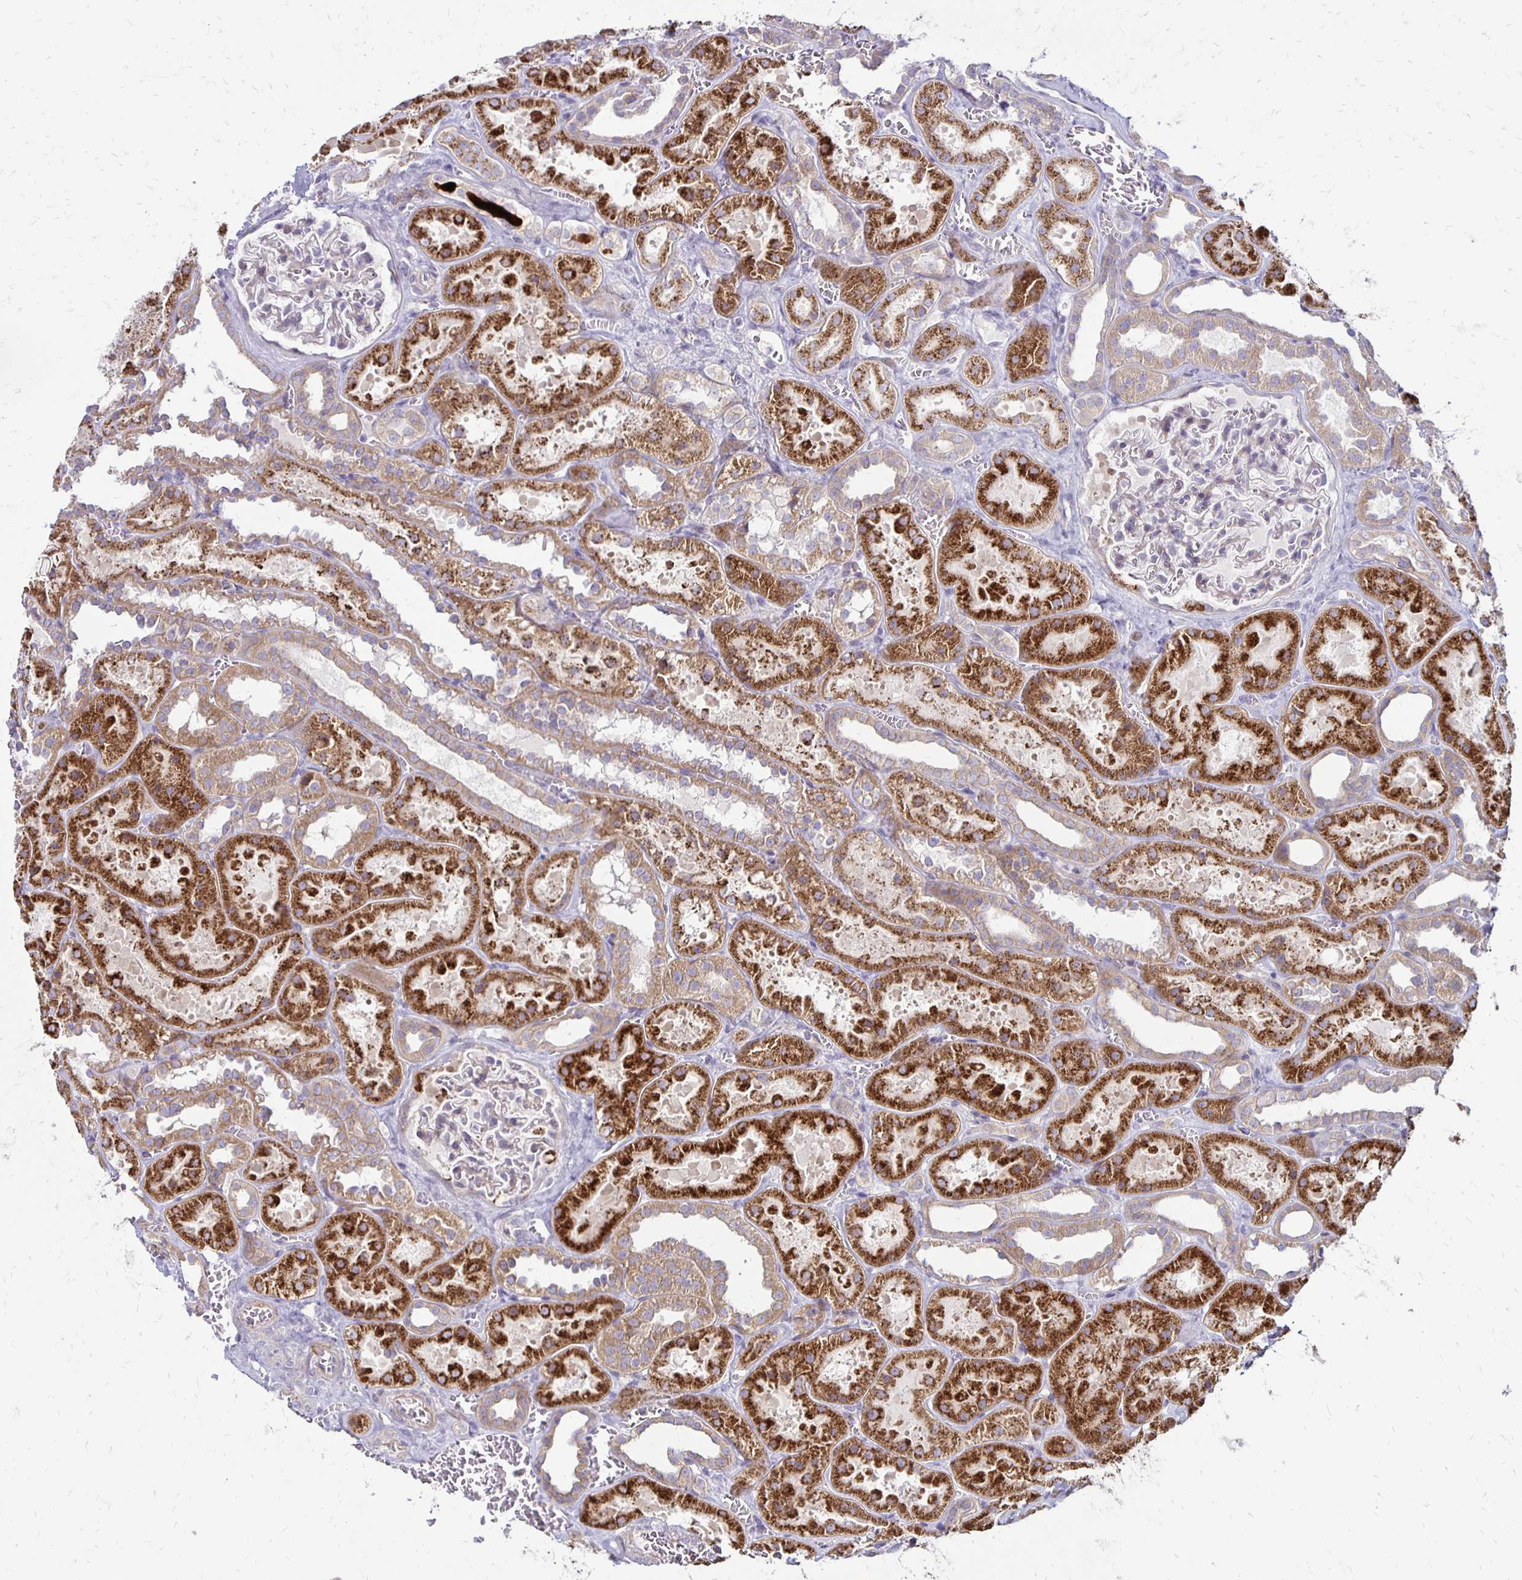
{"staining": {"intensity": "weak", "quantity": "<25%", "location": "cytoplasmic/membranous"}, "tissue": "kidney", "cell_type": "Cells in glomeruli", "image_type": "normal", "snomed": [{"axis": "morphology", "description": "Normal tissue, NOS"}, {"axis": "topography", "description": "Kidney"}], "caption": "High magnification brightfield microscopy of normal kidney stained with DAB (3,3'-diaminobenzidine) (brown) and counterstained with hematoxylin (blue): cells in glomeruli show no significant positivity.", "gene": "KATNBL1", "patient": {"sex": "female", "age": 41}}